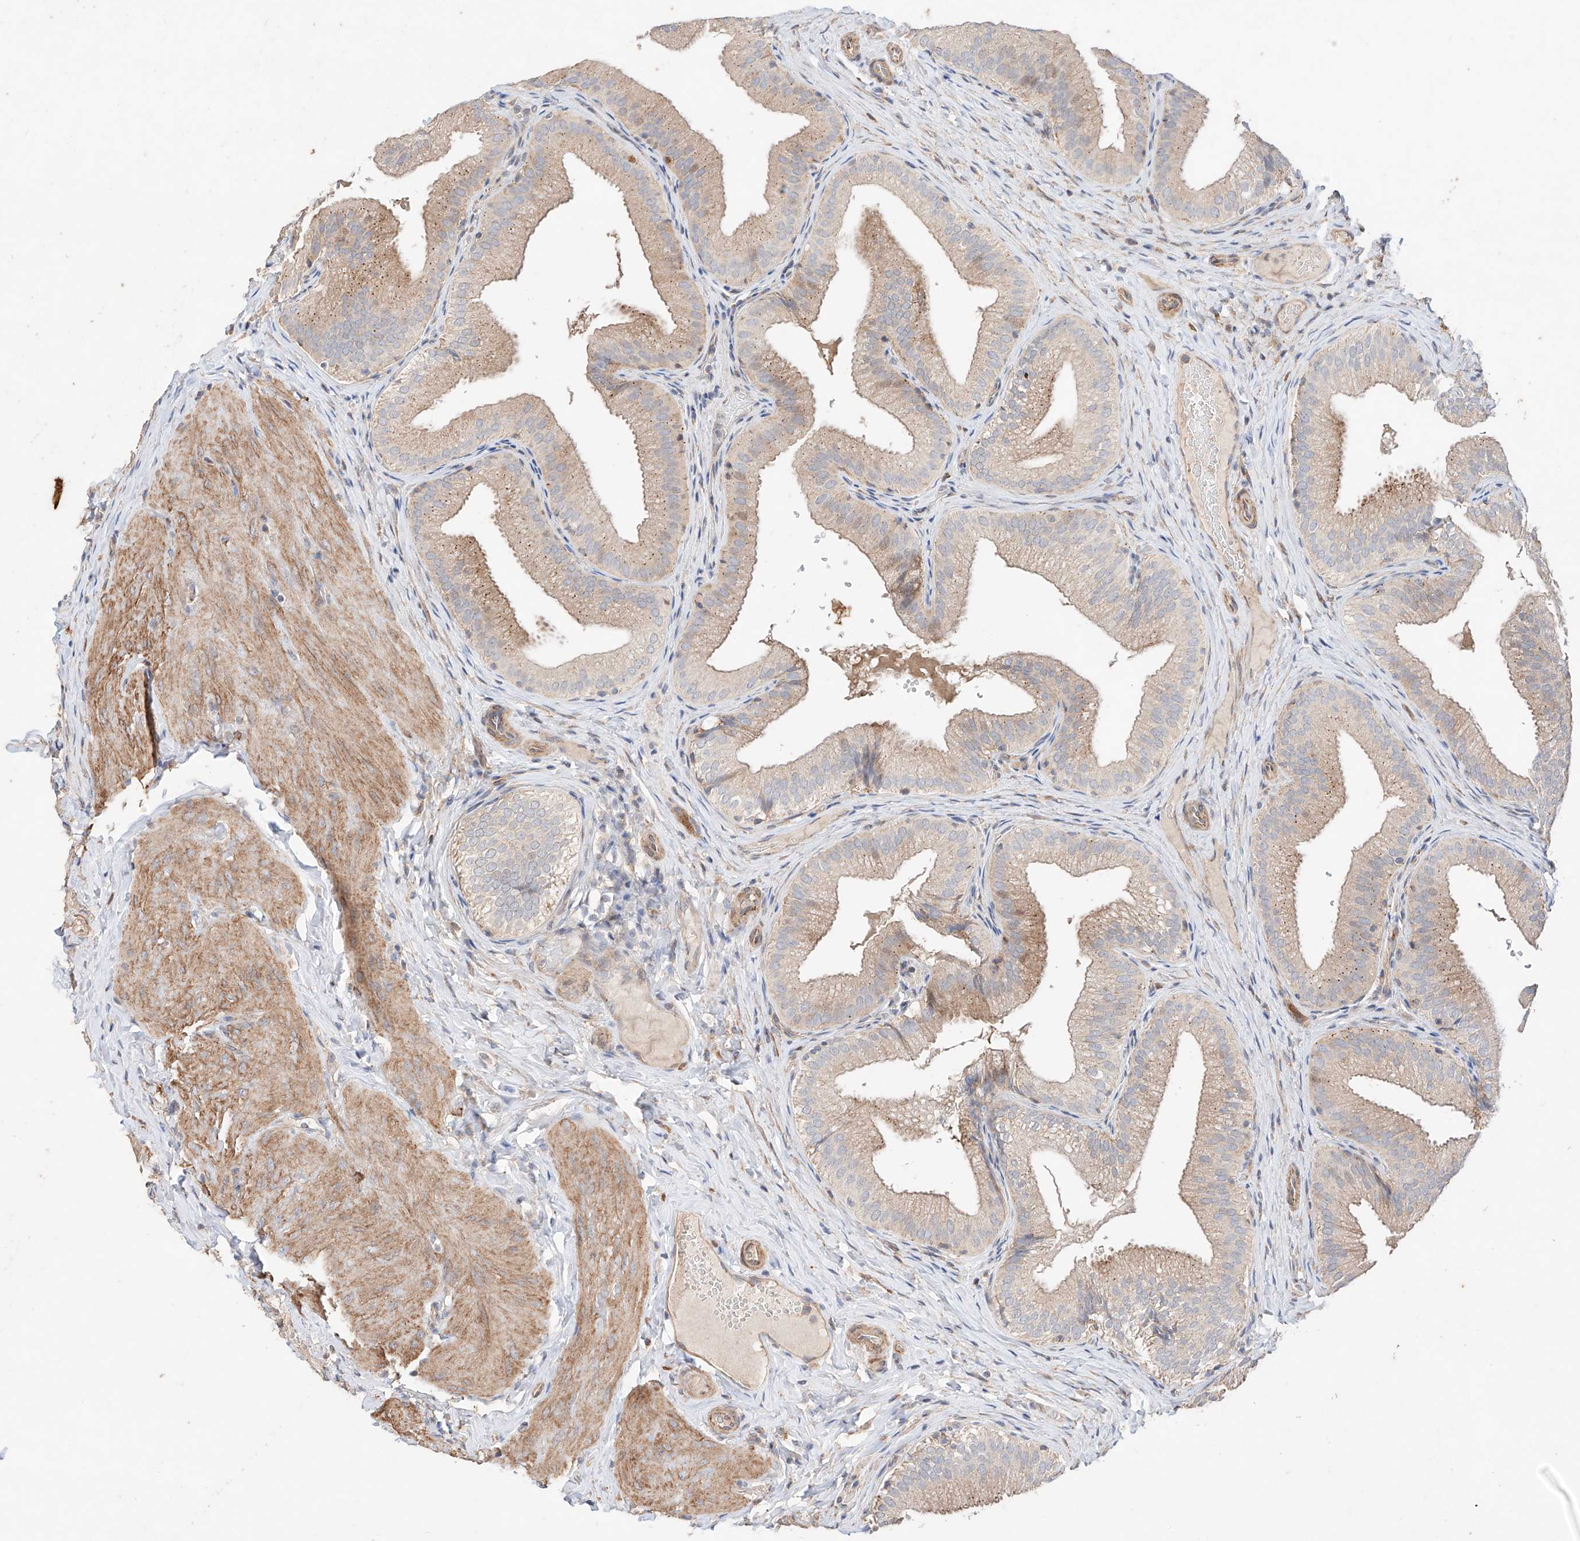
{"staining": {"intensity": "moderate", "quantity": "25%-75%", "location": "cytoplasmic/membranous"}, "tissue": "gallbladder", "cell_type": "Glandular cells", "image_type": "normal", "snomed": [{"axis": "morphology", "description": "Normal tissue, NOS"}, {"axis": "topography", "description": "Gallbladder"}], "caption": "Gallbladder was stained to show a protein in brown. There is medium levels of moderate cytoplasmic/membranous expression in about 25%-75% of glandular cells. (DAB (3,3'-diaminobenzidine) IHC, brown staining for protein, blue staining for nuclei).", "gene": "MOSPD1", "patient": {"sex": "female", "age": 30}}